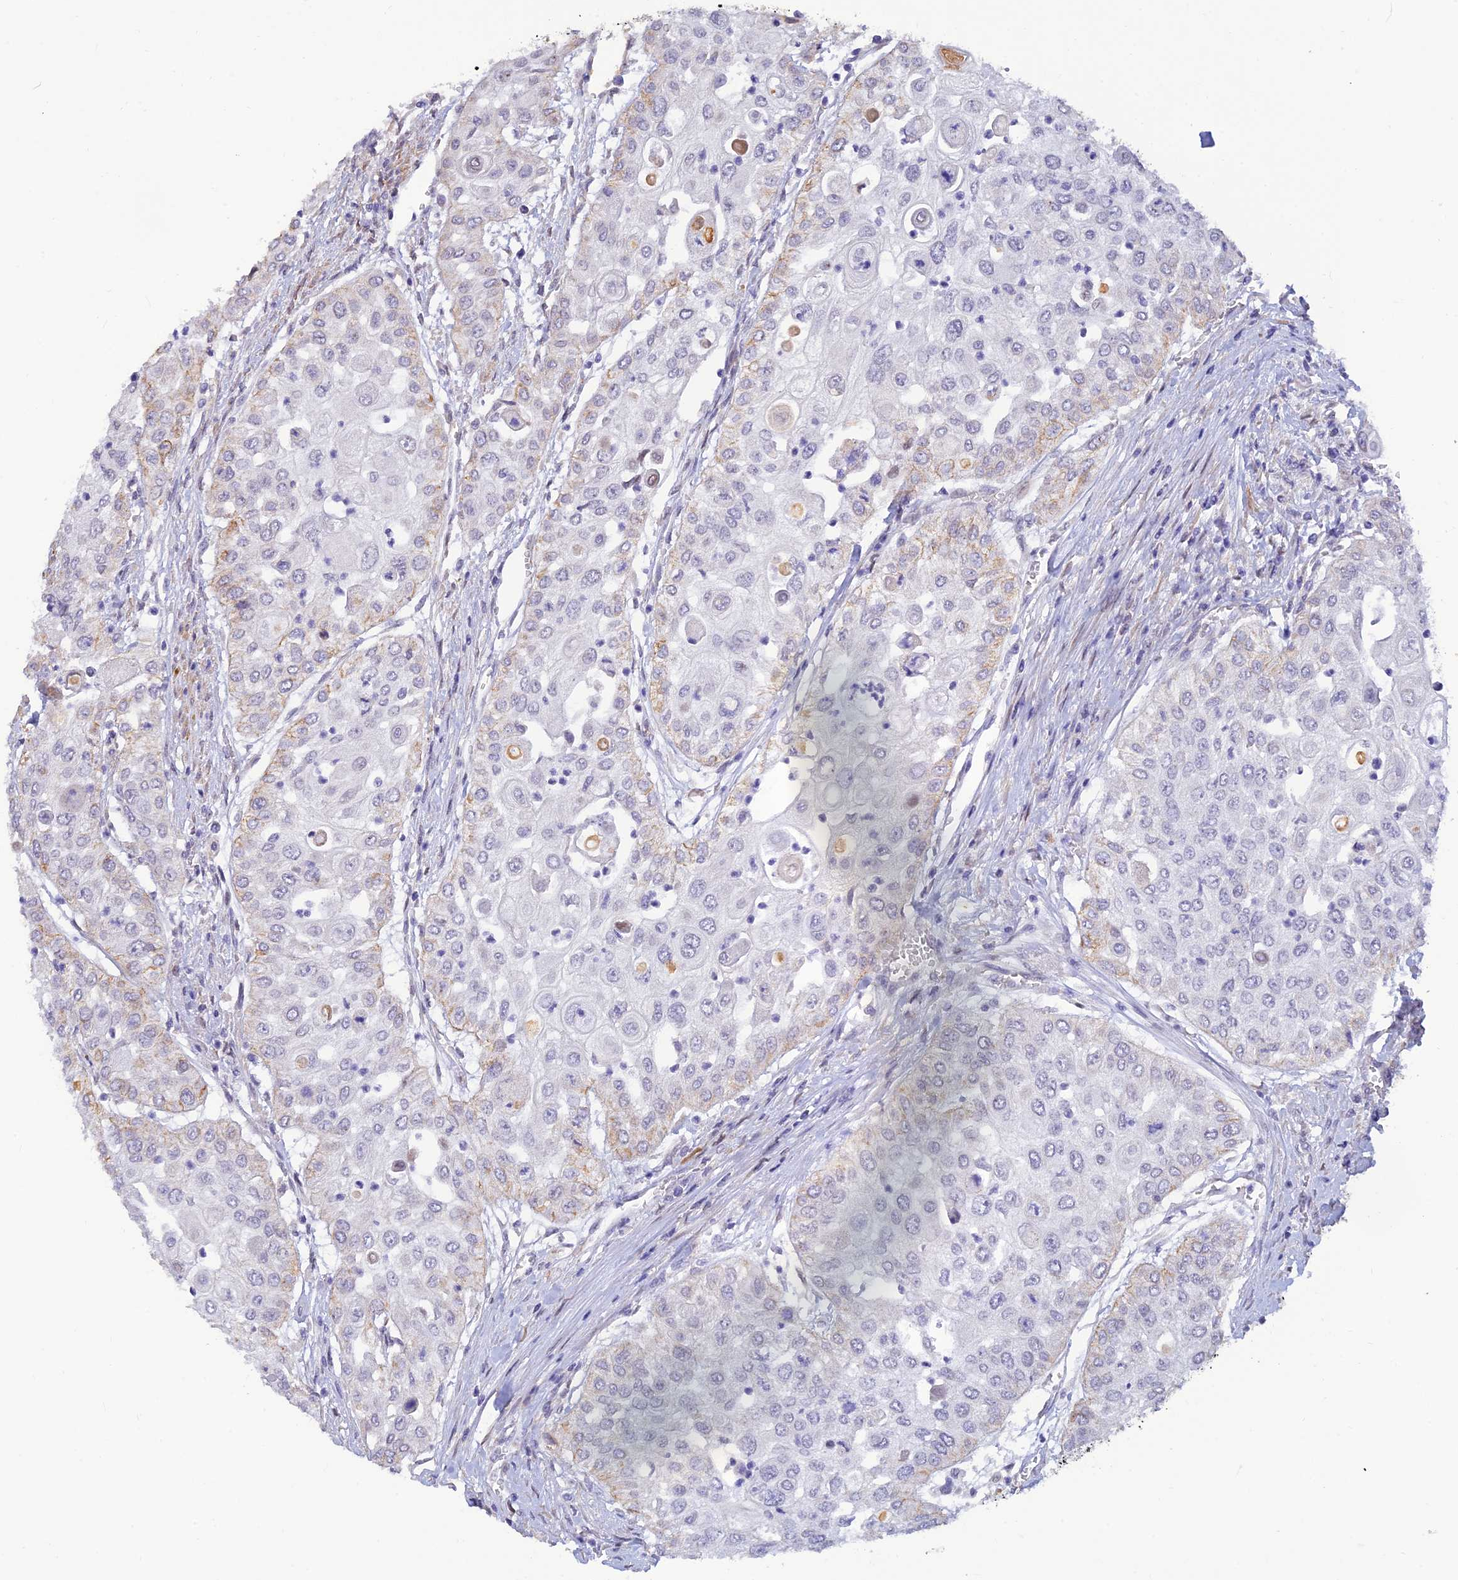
{"staining": {"intensity": "weak", "quantity": "<25%", "location": "cytoplasmic/membranous"}, "tissue": "urothelial cancer", "cell_type": "Tumor cells", "image_type": "cancer", "snomed": [{"axis": "morphology", "description": "Urothelial carcinoma, High grade"}, {"axis": "topography", "description": "Urinary bladder"}], "caption": "This is an immunohistochemistry (IHC) image of urothelial cancer. There is no staining in tumor cells.", "gene": "ALDH1L2", "patient": {"sex": "female", "age": 79}}